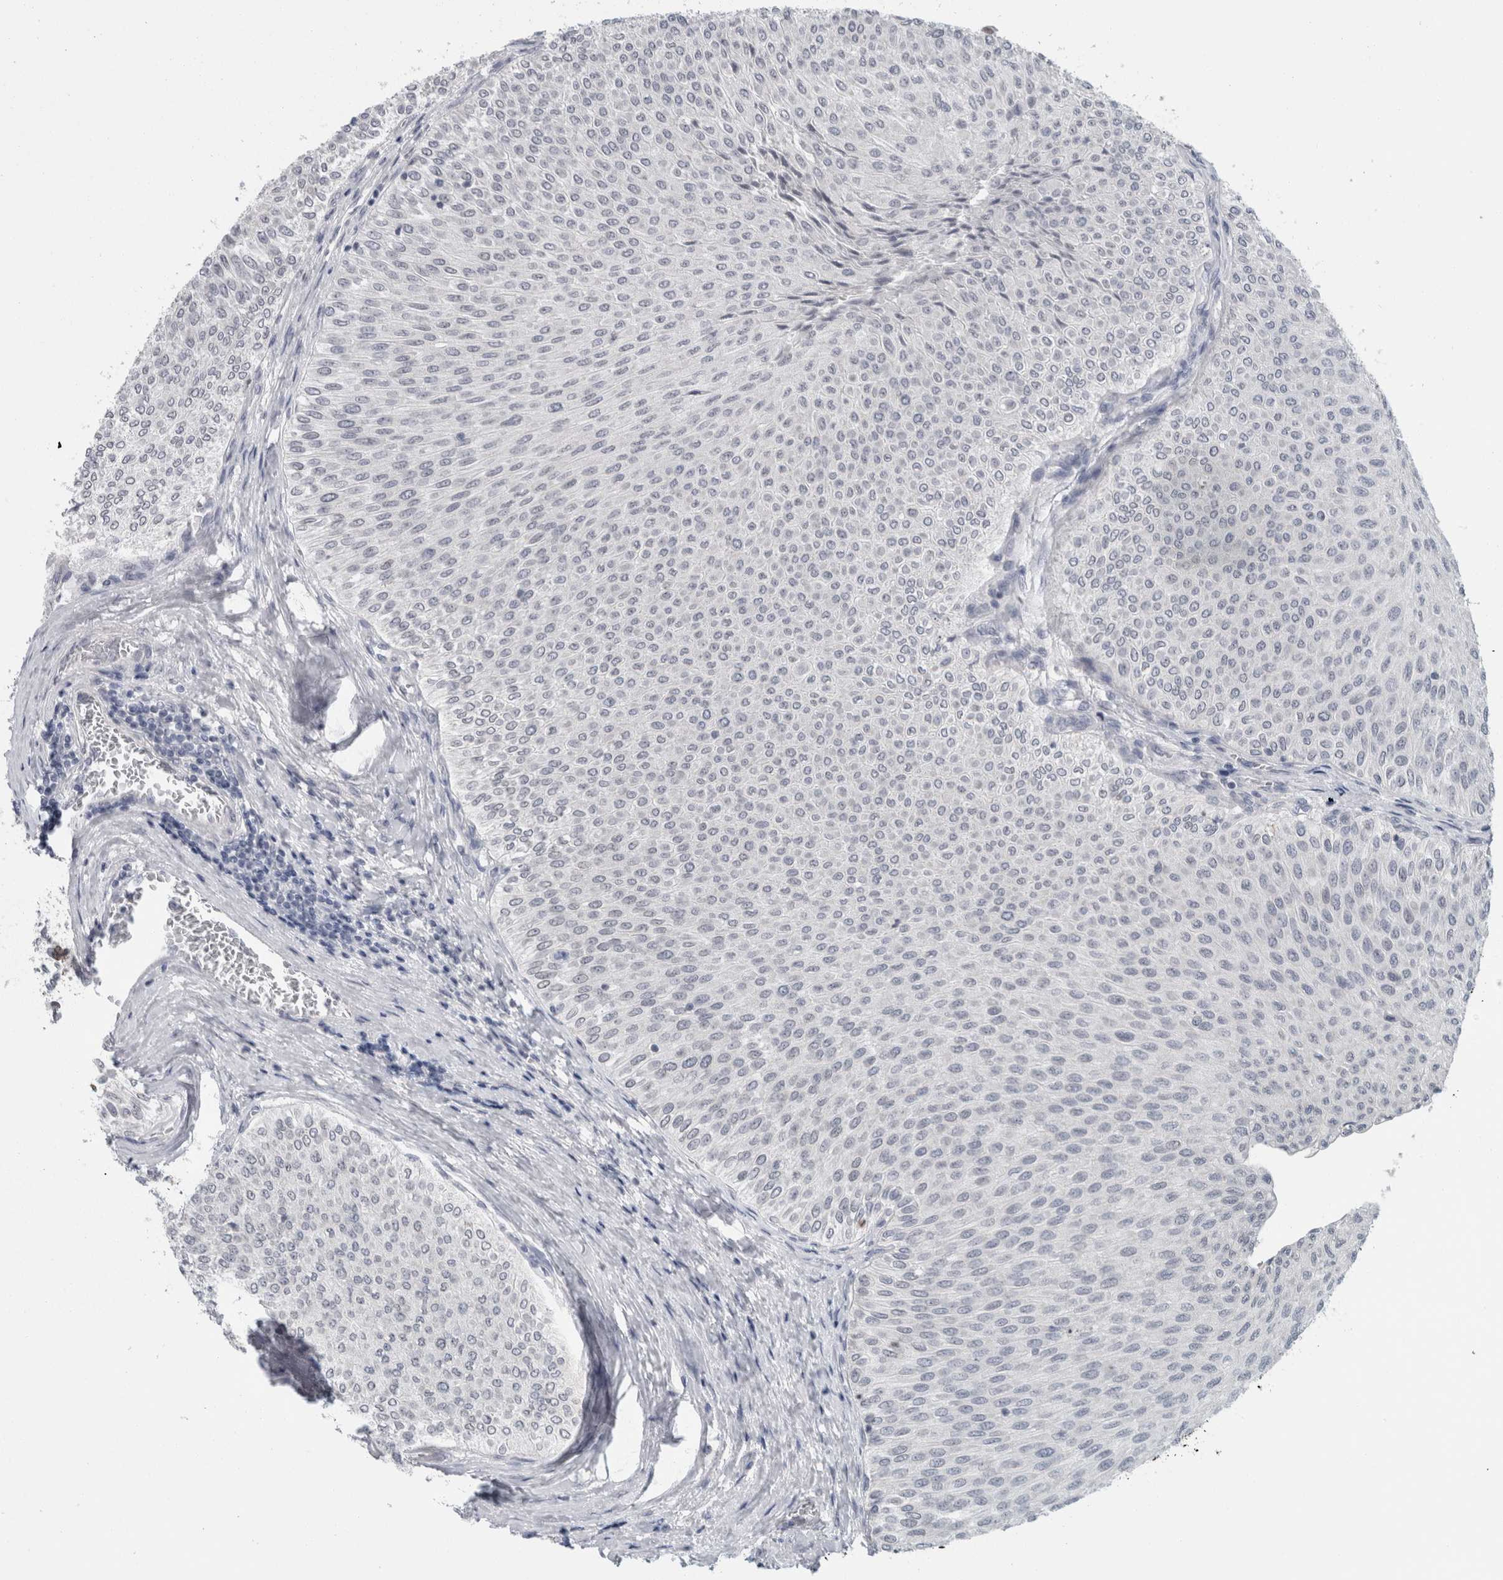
{"staining": {"intensity": "negative", "quantity": "none", "location": "none"}, "tissue": "urothelial cancer", "cell_type": "Tumor cells", "image_type": "cancer", "snomed": [{"axis": "morphology", "description": "Urothelial carcinoma, Low grade"}, {"axis": "topography", "description": "Urinary bladder"}], "caption": "This is an IHC micrograph of urothelial cancer. There is no expression in tumor cells.", "gene": "ZNF770", "patient": {"sex": "male", "age": 78}}